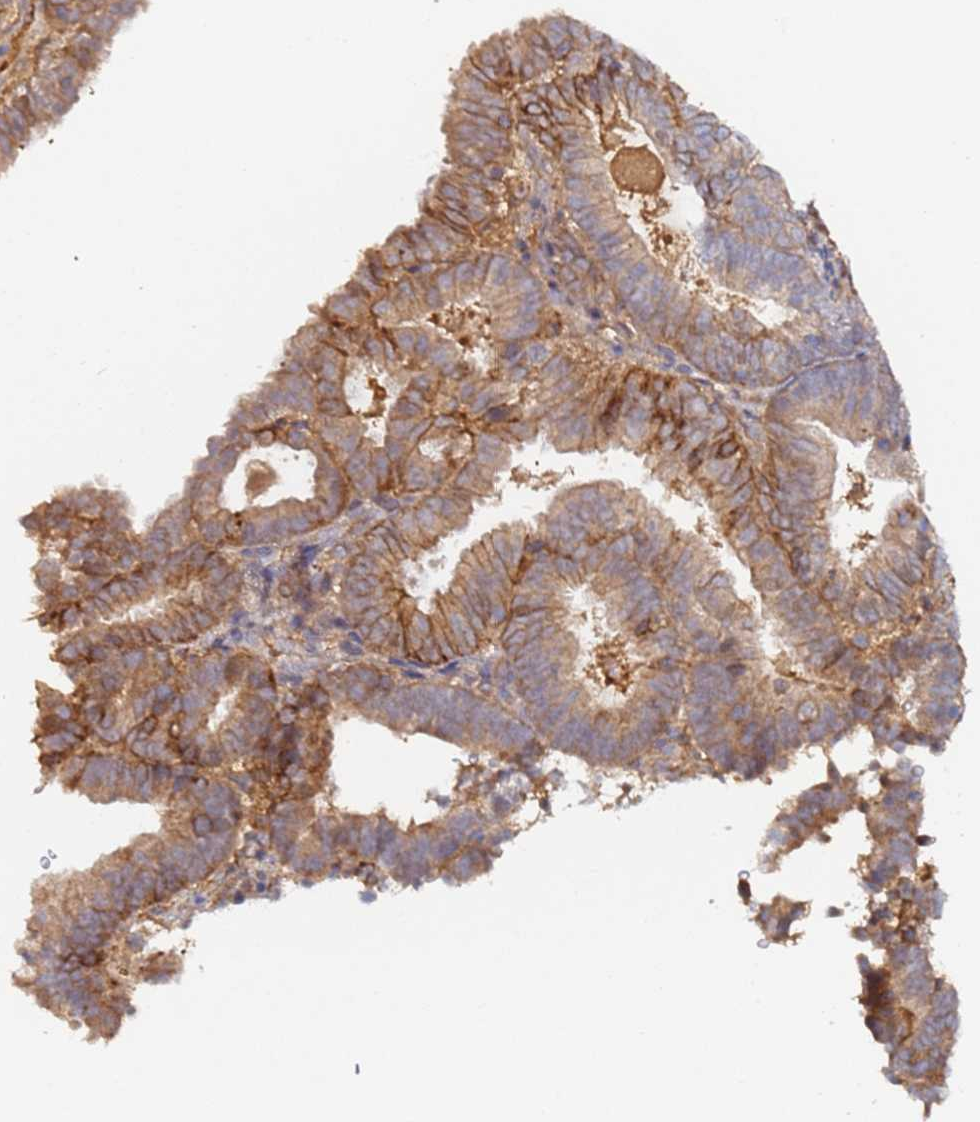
{"staining": {"intensity": "moderate", "quantity": ">75%", "location": "cytoplasmic/membranous"}, "tissue": "endometrial cancer", "cell_type": "Tumor cells", "image_type": "cancer", "snomed": [{"axis": "morphology", "description": "Adenocarcinoma, NOS"}, {"axis": "topography", "description": "Endometrium"}], "caption": "Brown immunohistochemical staining in endometrial cancer displays moderate cytoplasmic/membranous staining in about >75% of tumor cells. The staining is performed using DAB brown chromogen to label protein expression. The nuclei are counter-stained blue using hematoxylin.", "gene": "LRRC69", "patient": {"sex": "female", "age": 70}}